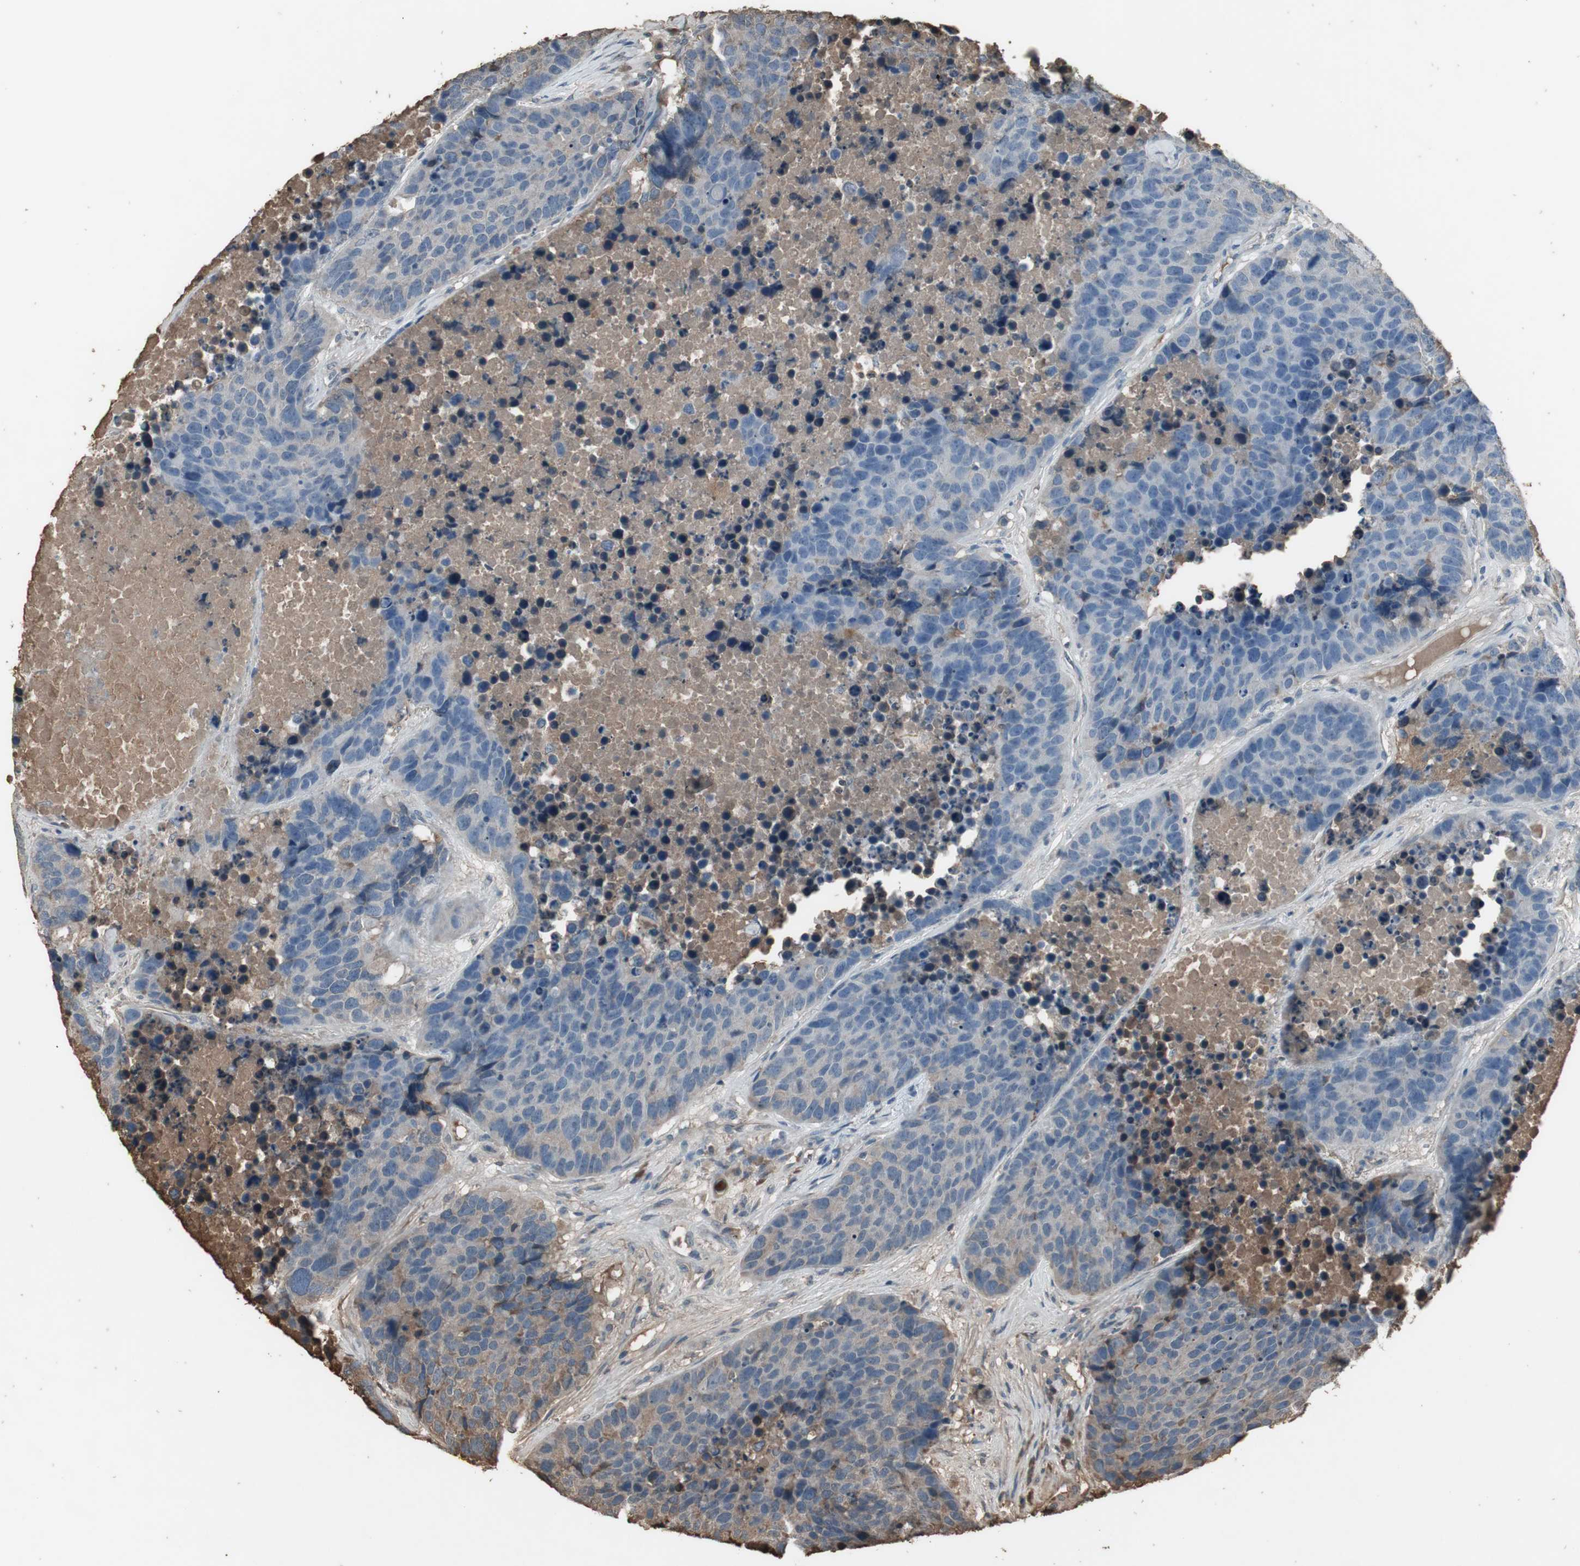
{"staining": {"intensity": "negative", "quantity": "none", "location": "none"}, "tissue": "carcinoid", "cell_type": "Tumor cells", "image_type": "cancer", "snomed": [{"axis": "morphology", "description": "Carcinoid, malignant, NOS"}, {"axis": "topography", "description": "Lung"}], "caption": "Immunohistochemistry (IHC) histopathology image of human carcinoid stained for a protein (brown), which shows no expression in tumor cells.", "gene": "MMP14", "patient": {"sex": "male", "age": 60}}